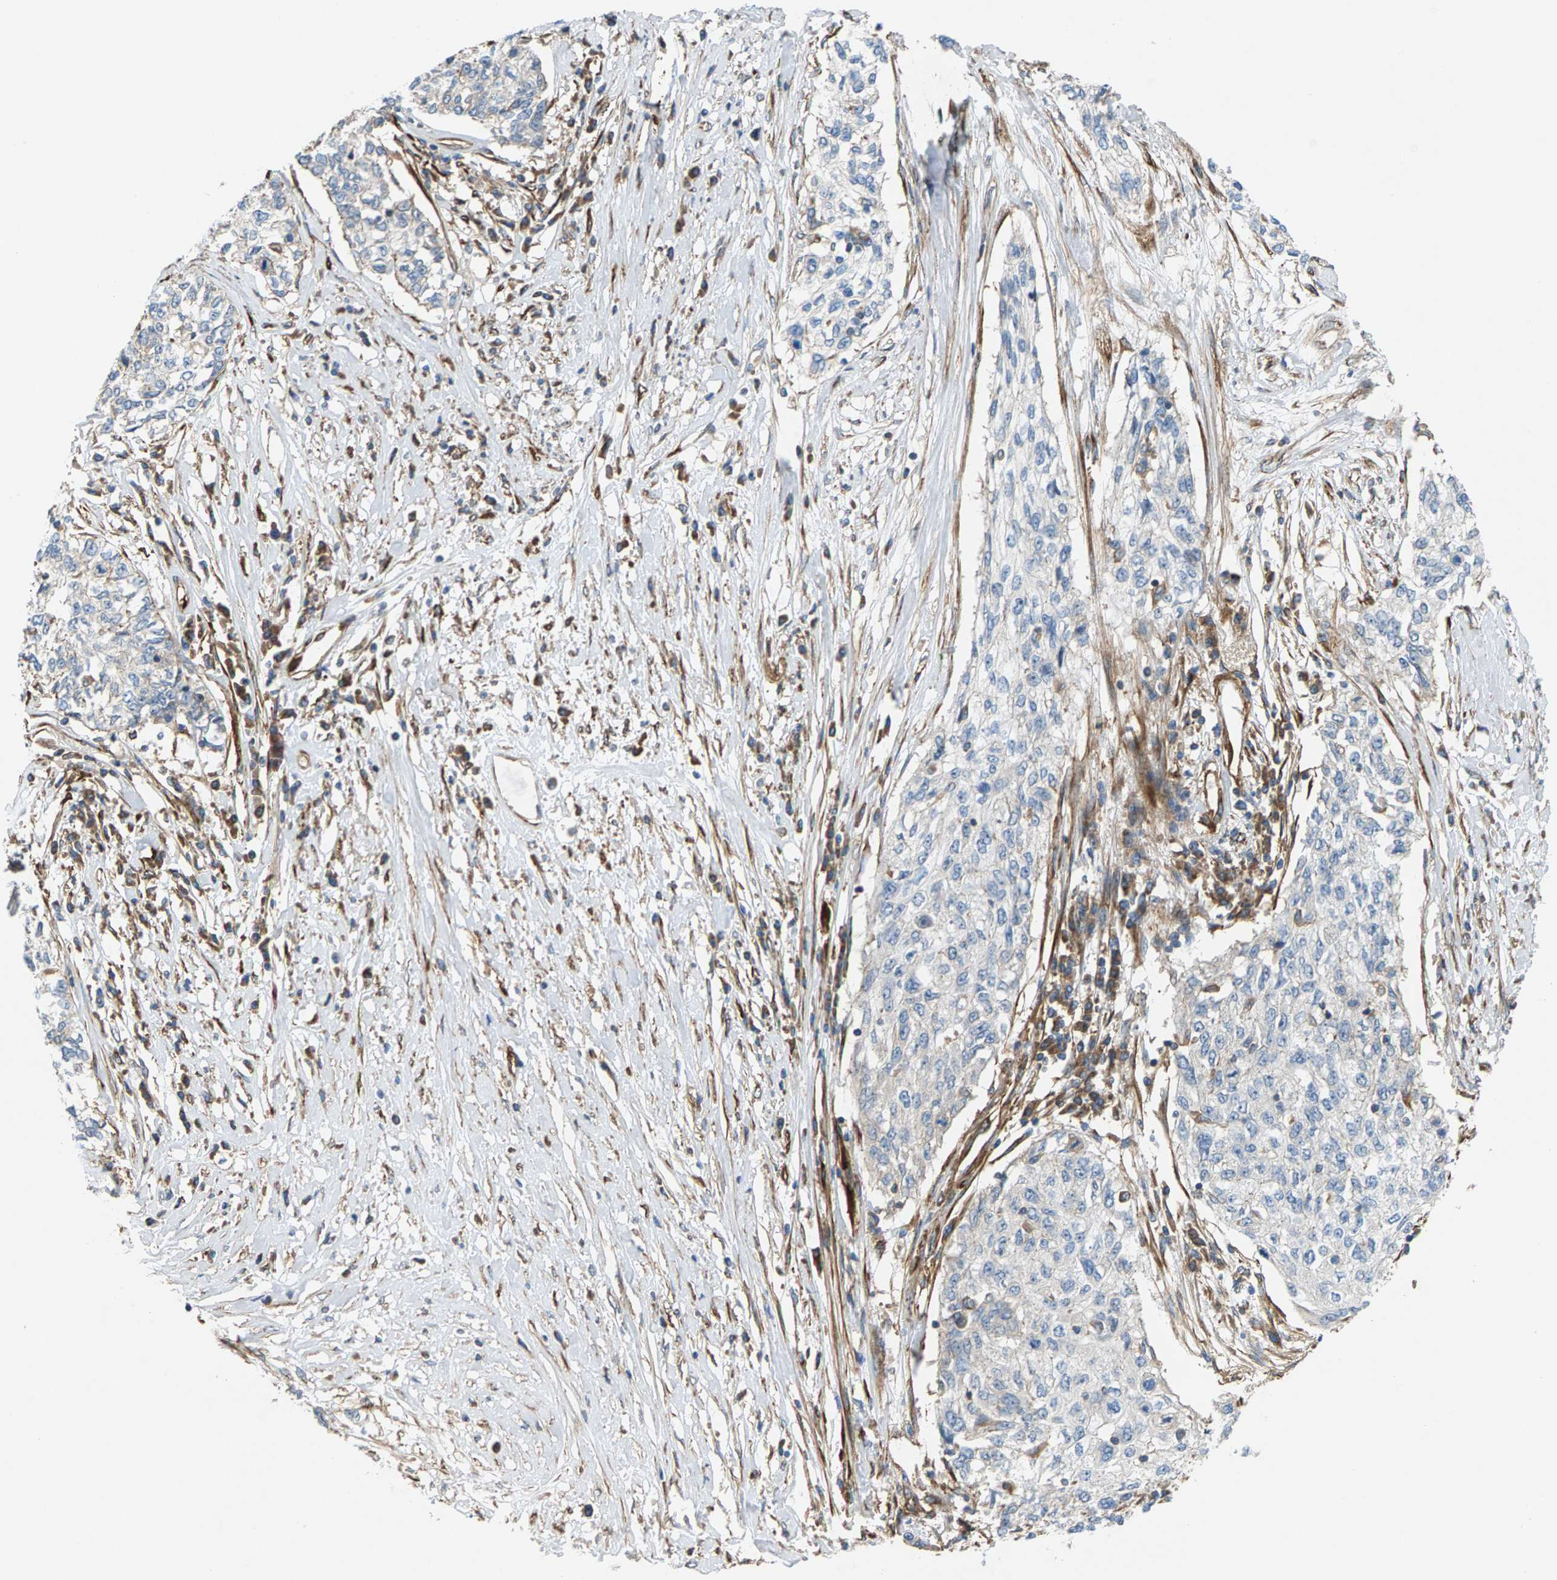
{"staining": {"intensity": "negative", "quantity": "none", "location": "none"}, "tissue": "cervical cancer", "cell_type": "Tumor cells", "image_type": "cancer", "snomed": [{"axis": "morphology", "description": "Squamous cell carcinoma, NOS"}, {"axis": "topography", "description": "Cervix"}], "caption": "Tumor cells show no significant positivity in cervical cancer.", "gene": "PDCL", "patient": {"sex": "female", "age": 57}}